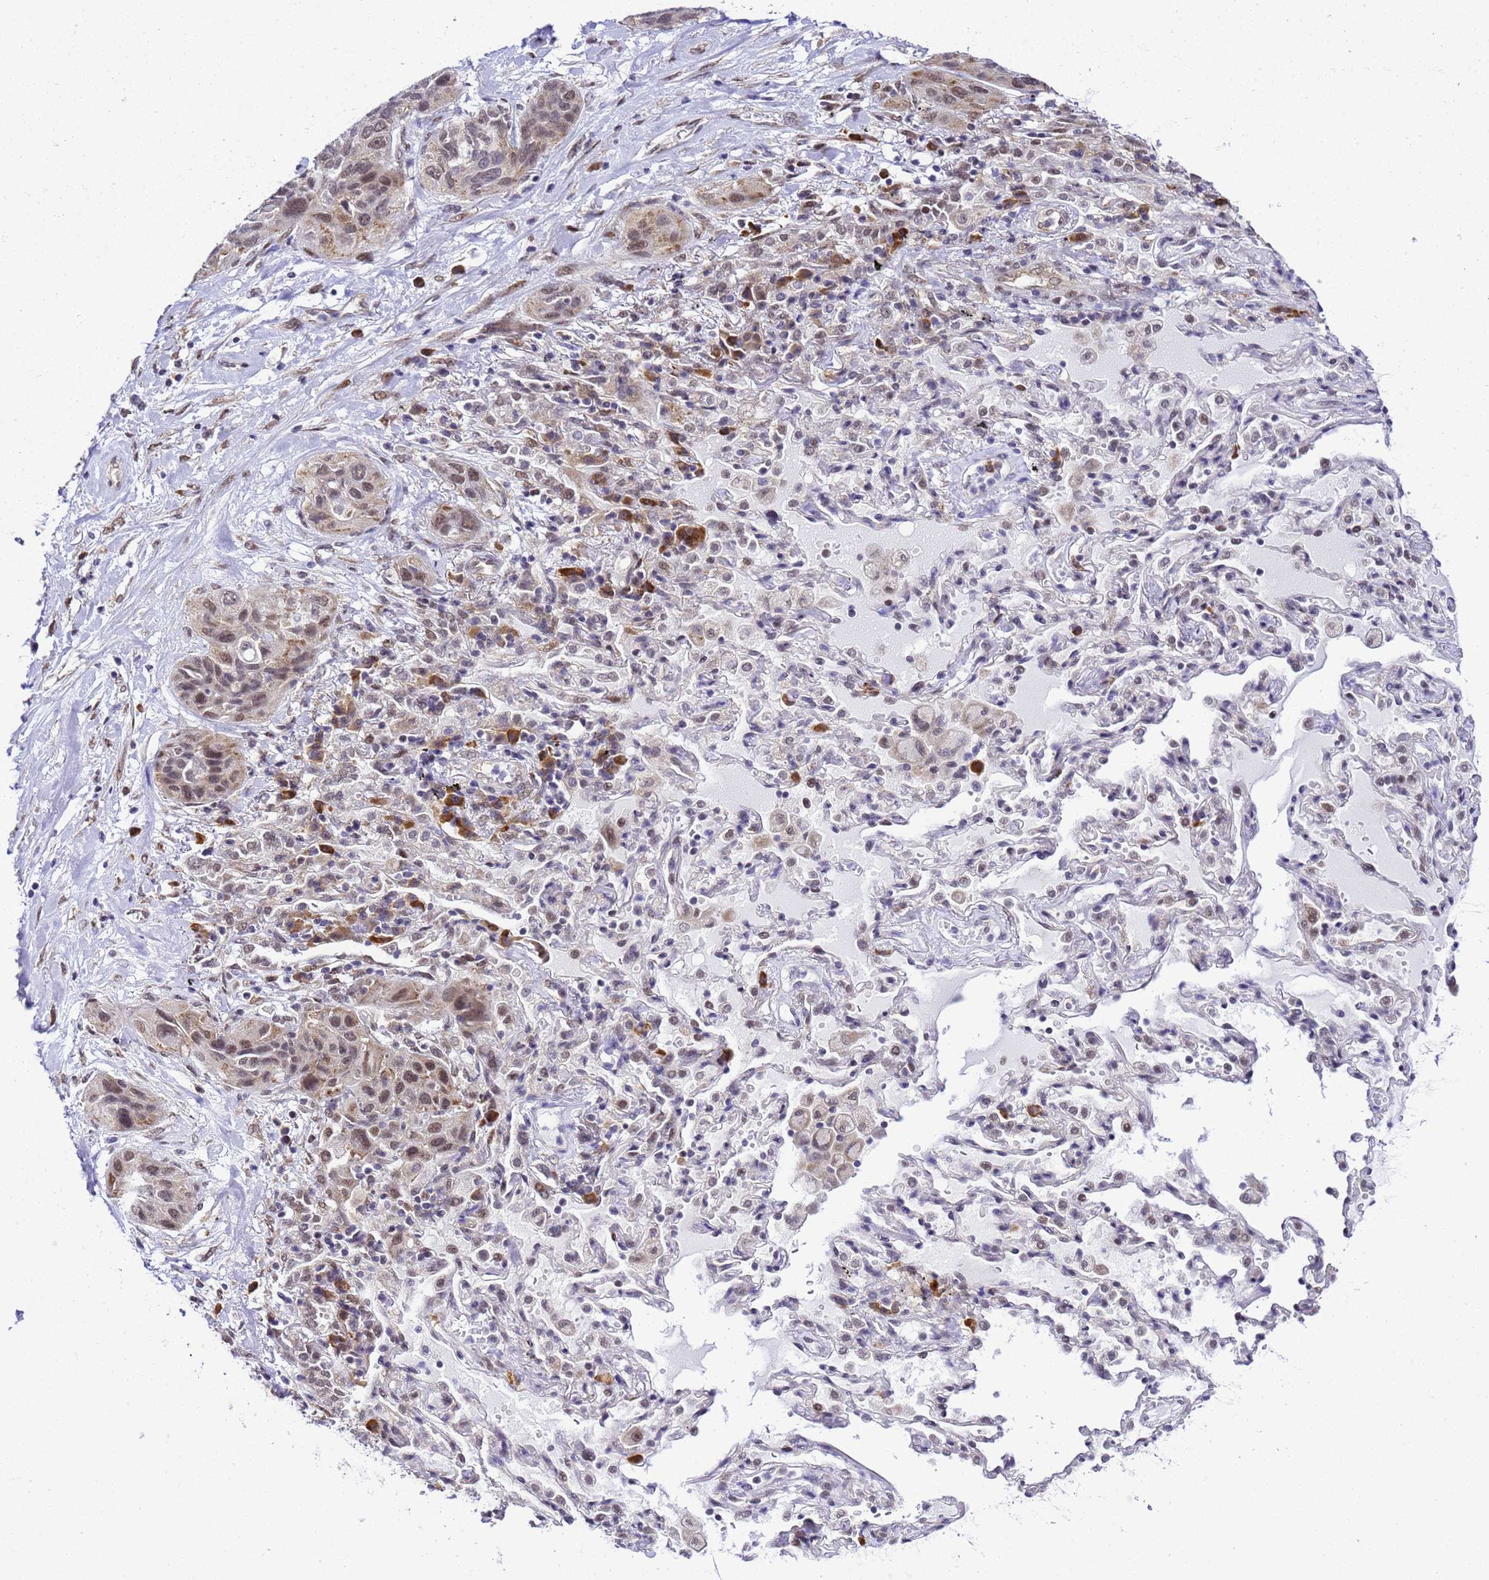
{"staining": {"intensity": "moderate", "quantity": "<25%", "location": "nuclear"}, "tissue": "lung cancer", "cell_type": "Tumor cells", "image_type": "cancer", "snomed": [{"axis": "morphology", "description": "Squamous cell carcinoma, NOS"}, {"axis": "topography", "description": "Lung"}], "caption": "There is low levels of moderate nuclear staining in tumor cells of lung squamous cell carcinoma, as demonstrated by immunohistochemical staining (brown color).", "gene": "SMN1", "patient": {"sex": "female", "age": 70}}